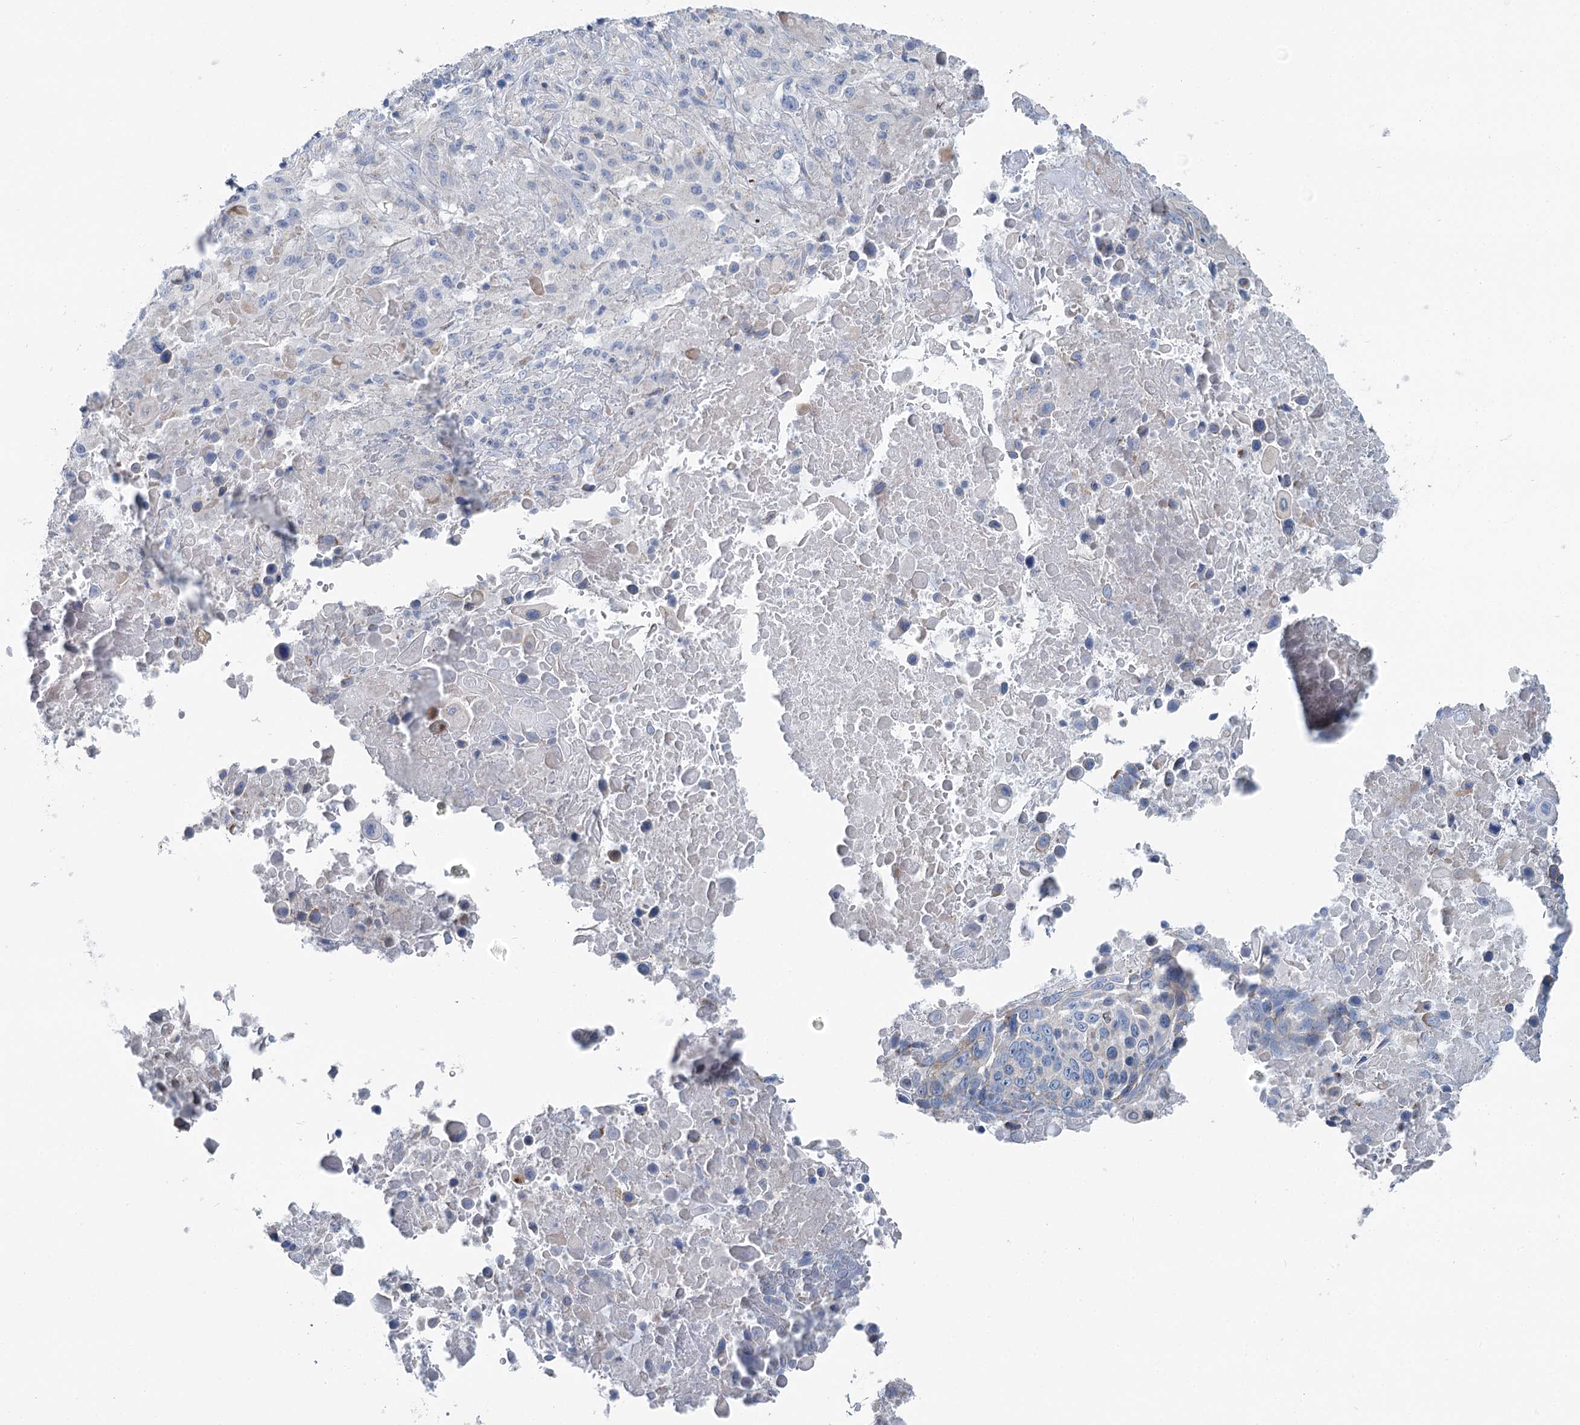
{"staining": {"intensity": "negative", "quantity": "none", "location": "none"}, "tissue": "lung cancer", "cell_type": "Tumor cells", "image_type": "cancer", "snomed": [{"axis": "morphology", "description": "Squamous cell carcinoma, NOS"}, {"axis": "topography", "description": "Lung"}], "caption": "This is a micrograph of IHC staining of lung squamous cell carcinoma, which shows no staining in tumor cells.", "gene": "MARK2", "patient": {"sex": "male", "age": 66}}